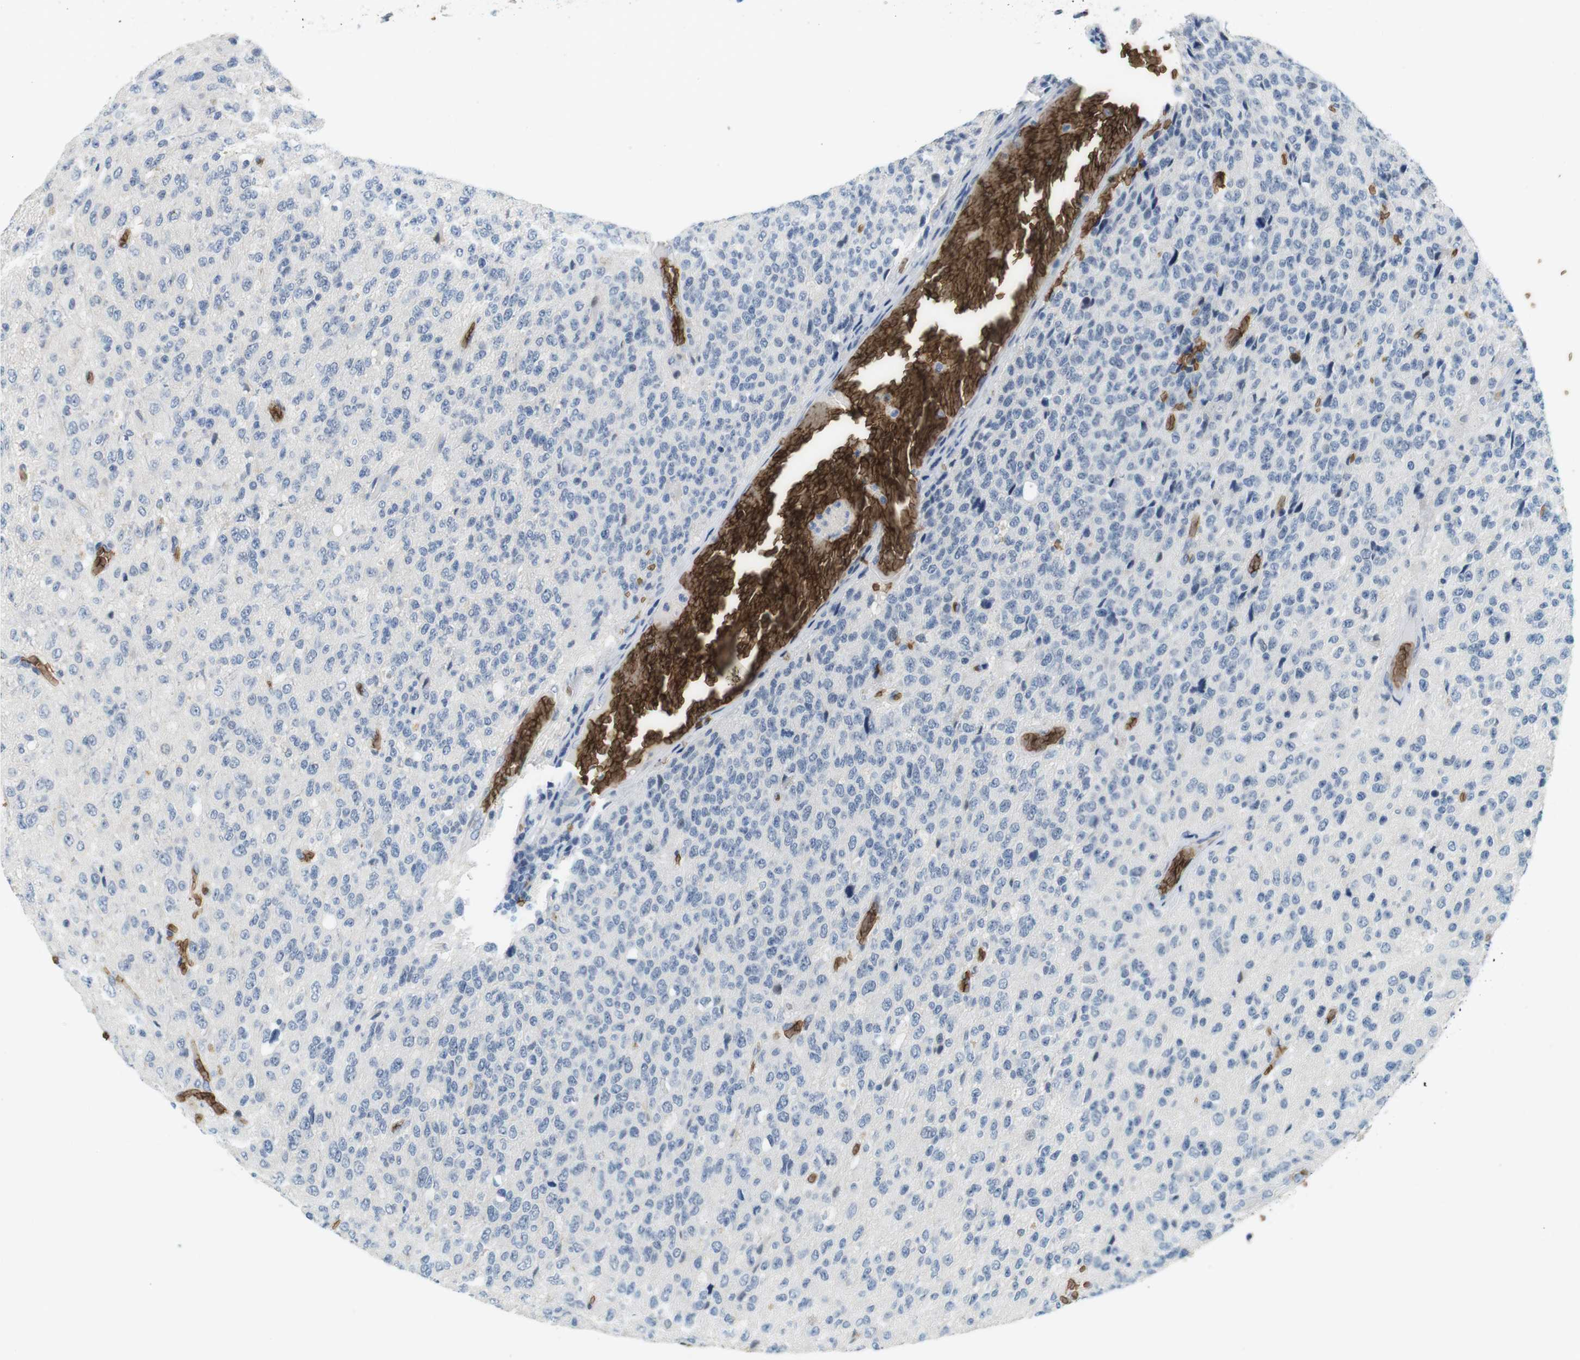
{"staining": {"intensity": "negative", "quantity": "none", "location": "none"}, "tissue": "glioma", "cell_type": "Tumor cells", "image_type": "cancer", "snomed": [{"axis": "morphology", "description": "Glioma, malignant, High grade"}, {"axis": "topography", "description": "pancreas cauda"}], "caption": "Immunohistochemistry (IHC) histopathology image of human malignant high-grade glioma stained for a protein (brown), which displays no positivity in tumor cells.", "gene": "SLC4A1", "patient": {"sex": "male", "age": 60}}